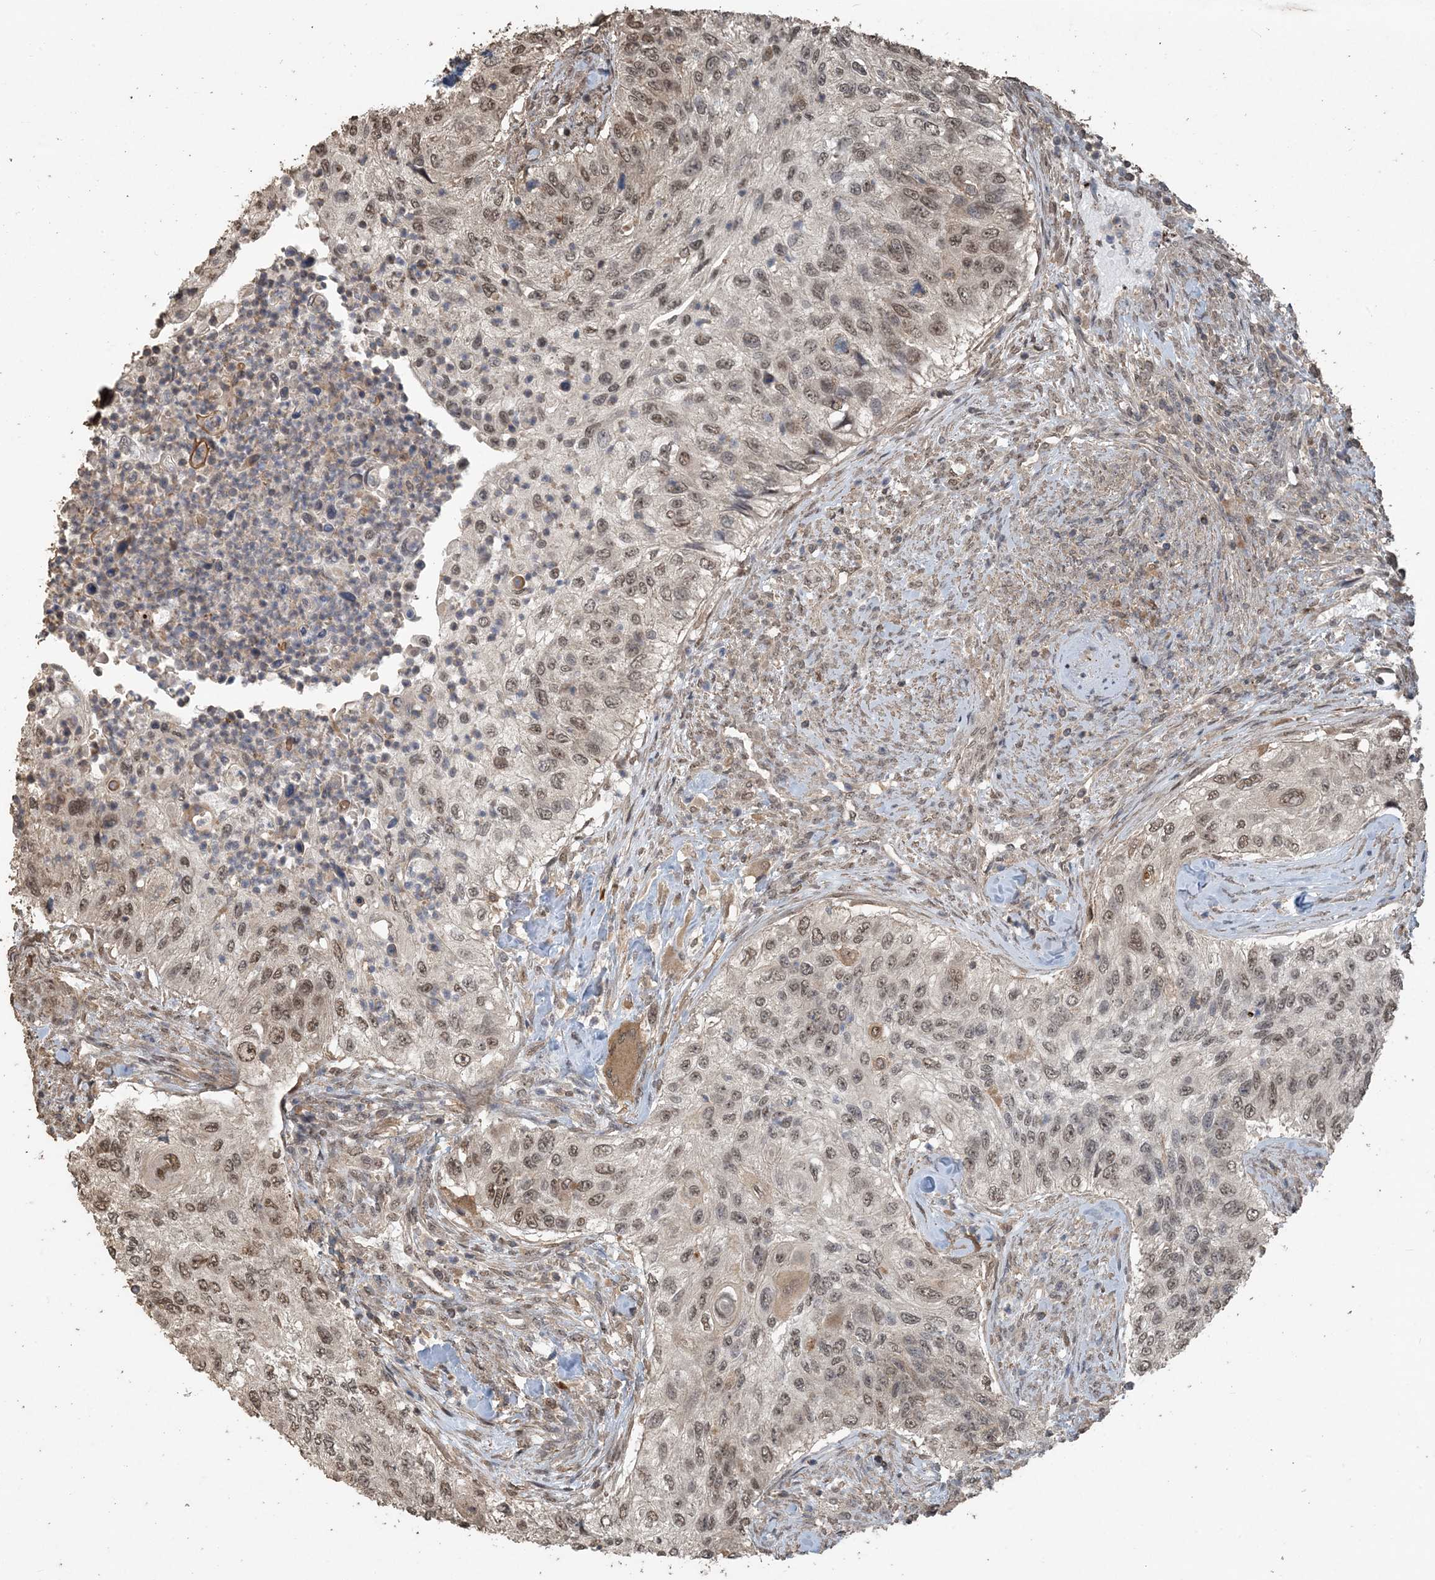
{"staining": {"intensity": "moderate", "quantity": ">75%", "location": "nuclear"}, "tissue": "urothelial cancer", "cell_type": "Tumor cells", "image_type": "cancer", "snomed": [{"axis": "morphology", "description": "Urothelial carcinoma, High grade"}, {"axis": "topography", "description": "Urinary bladder"}], "caption": "IHC (DAB) staining of human urothelial cancer demonstrates moderate nuclear protein expression in about >75% of tumor cells.", "gene": "ZC3H12A", "patient": {"sex": "female", "age": 60}}